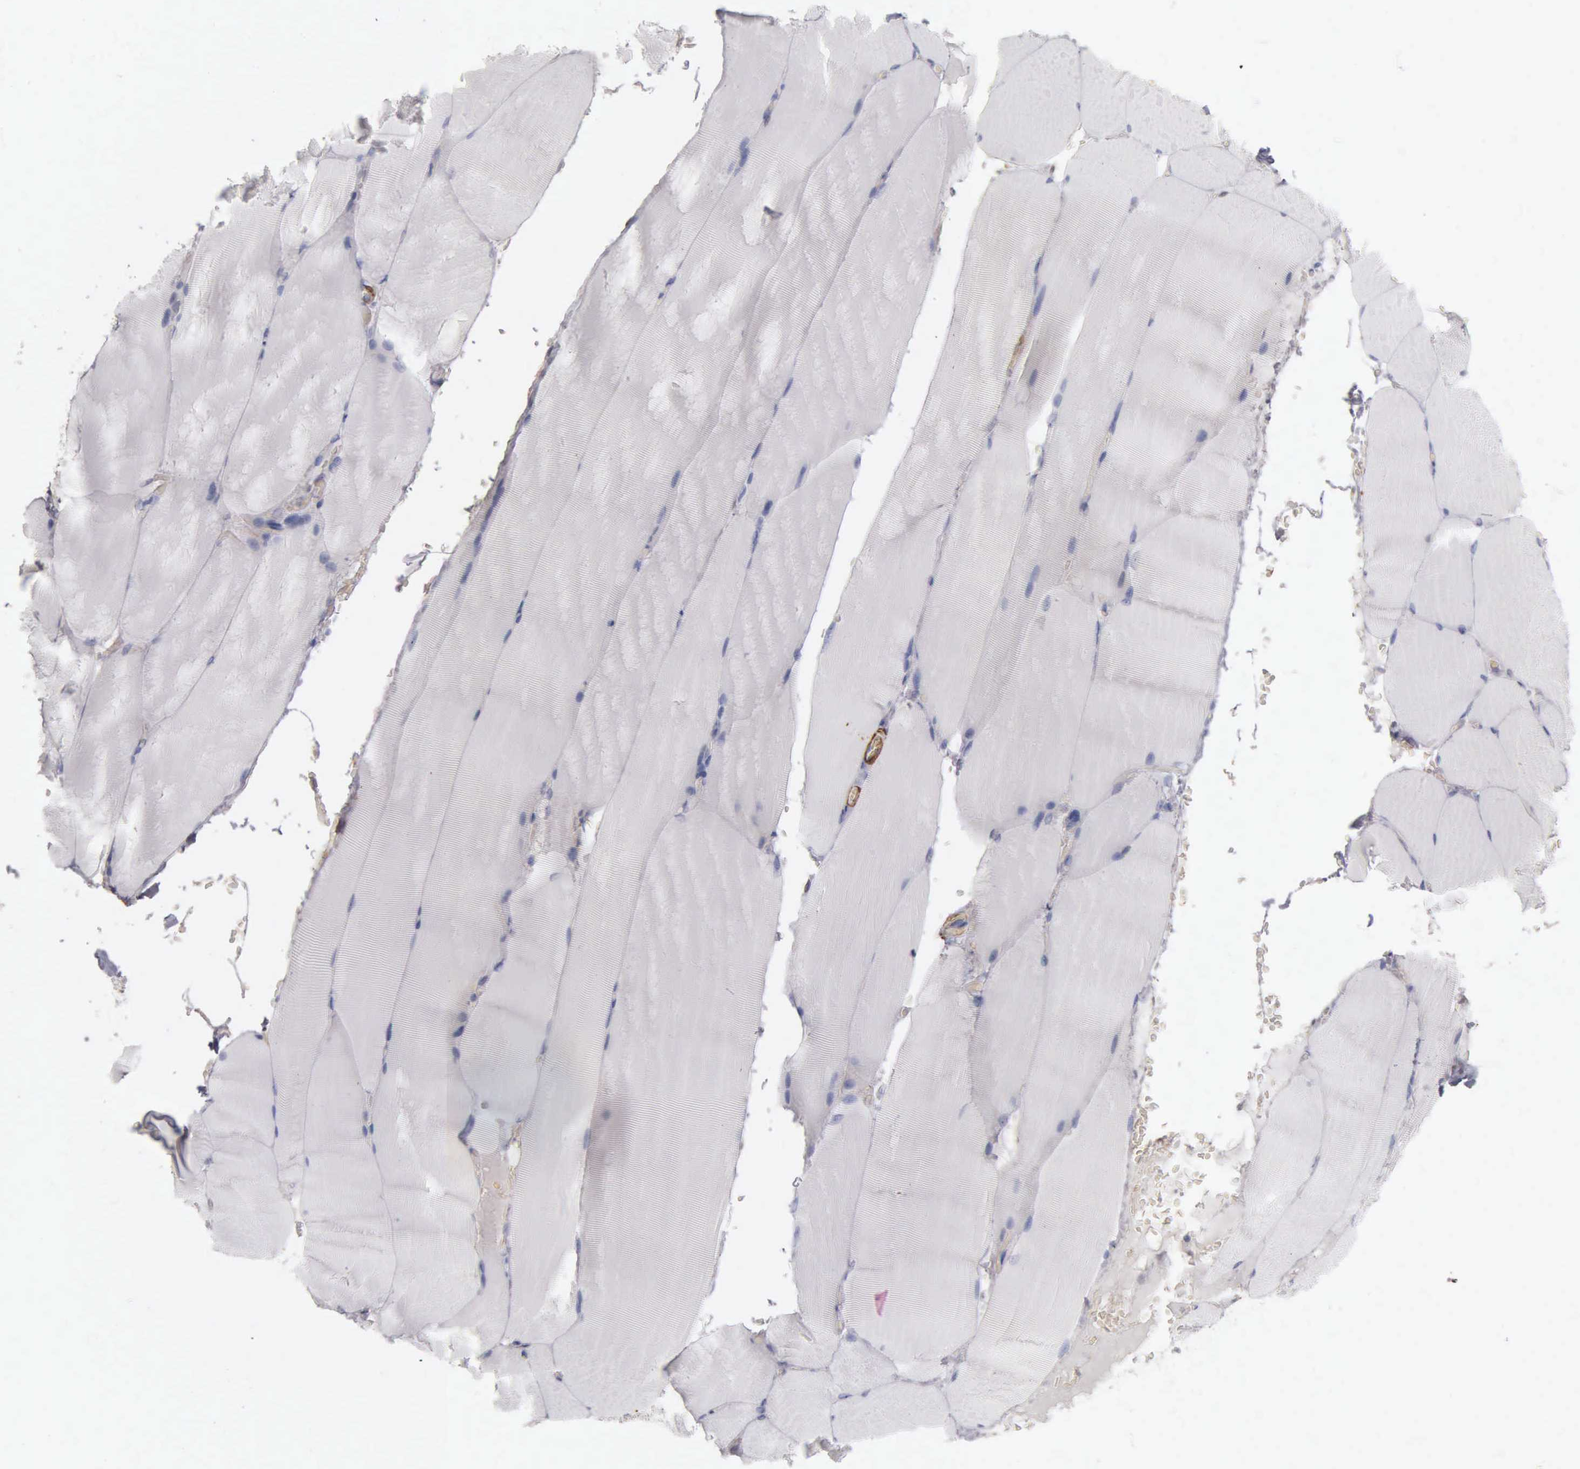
{"staining": {"intensity": "negative", "quantity": "none", "location": "none"}, "tissue": "skeletal muscle", "cell_type": "Myocytes", "image_type": "normal", "snomed": [{"axis": "morphology", "description": "Normal tissue, NOS"}, {"axis": "topography", "description": "Skeletal muscle"}], "caption": "This is a histopathology image of IHC staining of normal skeletal muscle, which shows no positivity in myocytes.", "gene": "CNN1", "patient": {"sex": "male", "age": 71}}